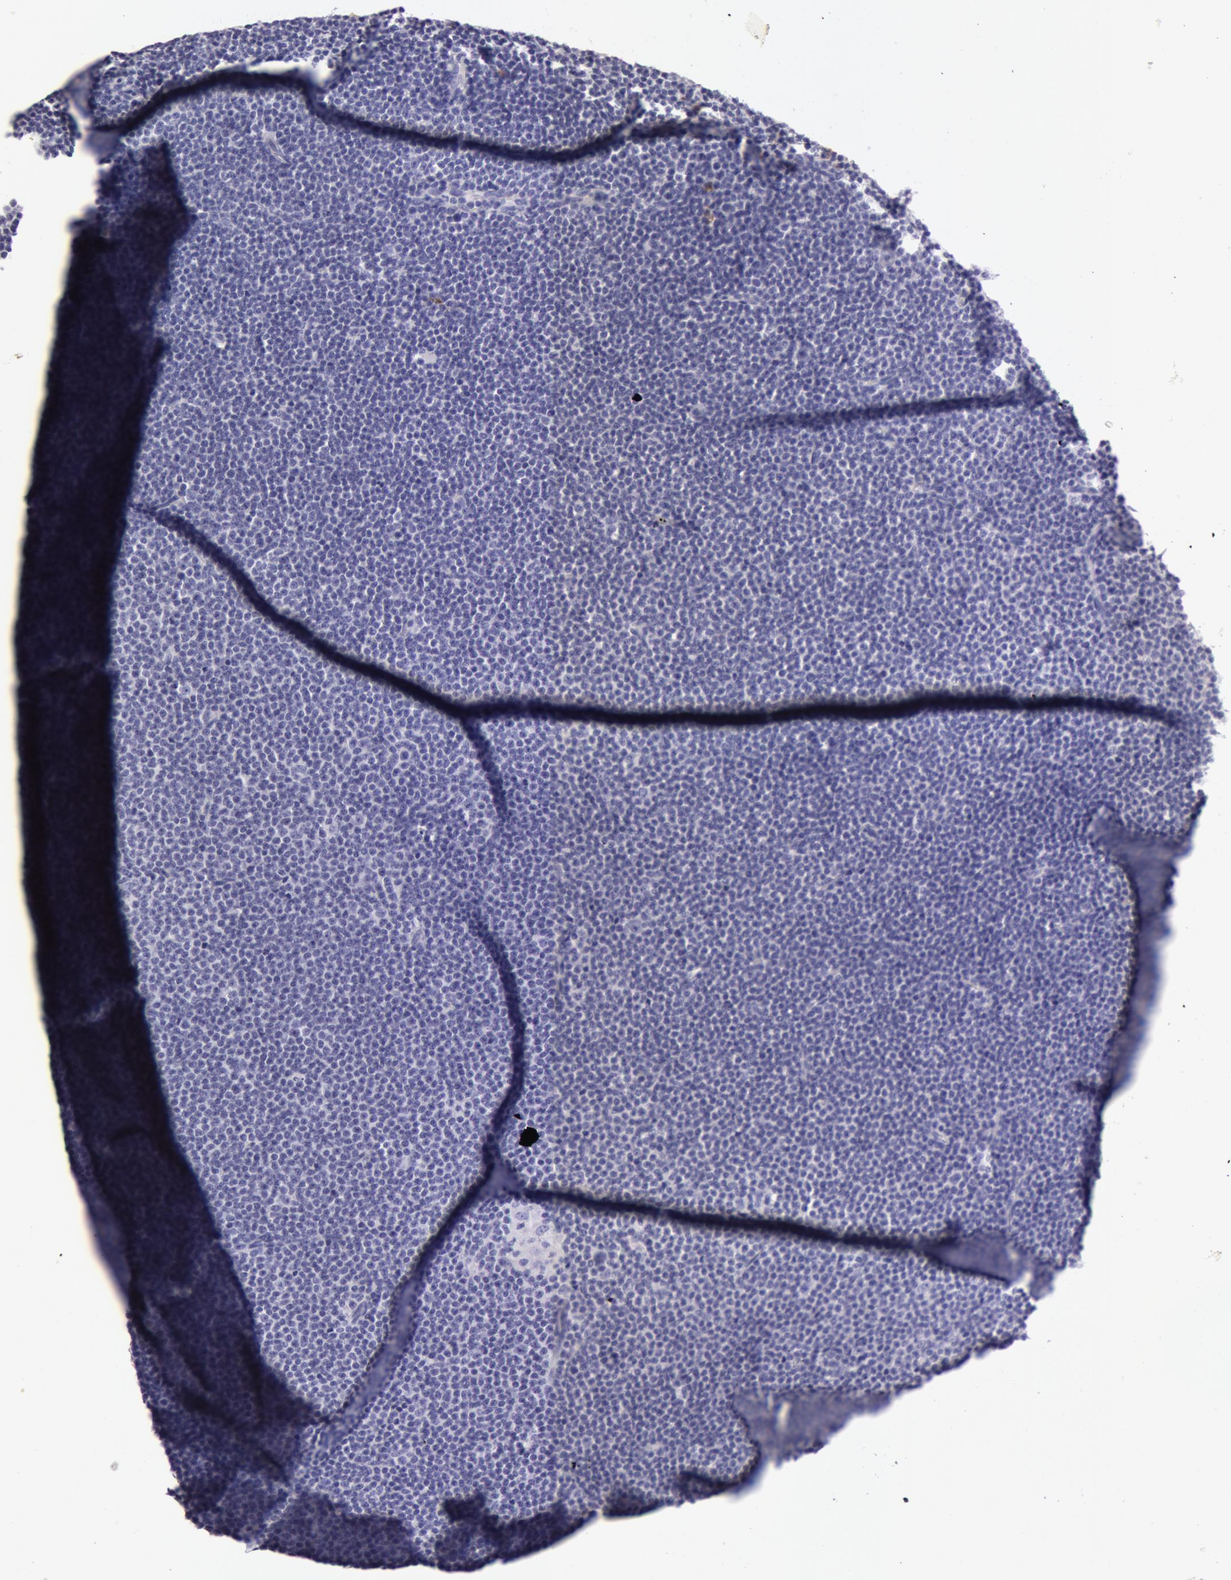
{"staining": {"intensity": "negative", "quantity": "none", "location": "none"}, "tissue": "lymphoma", "cell_type": "Tumor cells", "image_type": "cancer", "snomed": [{"axis": "morphology", "description": "Malignant lymphoma, non-Hodgkin's type, Low grade"}, {"axis": "topography", "description": "Lymph node"}], "caption": "Immunohistochemistry micrograph of human low-grade malignant lymphoma, non-Hodgkin's type stained for a protein (brown), which displays no staining in tumor cells.", "gene": "C4BPA", "patient": {"sex": "female", "age": 69}}